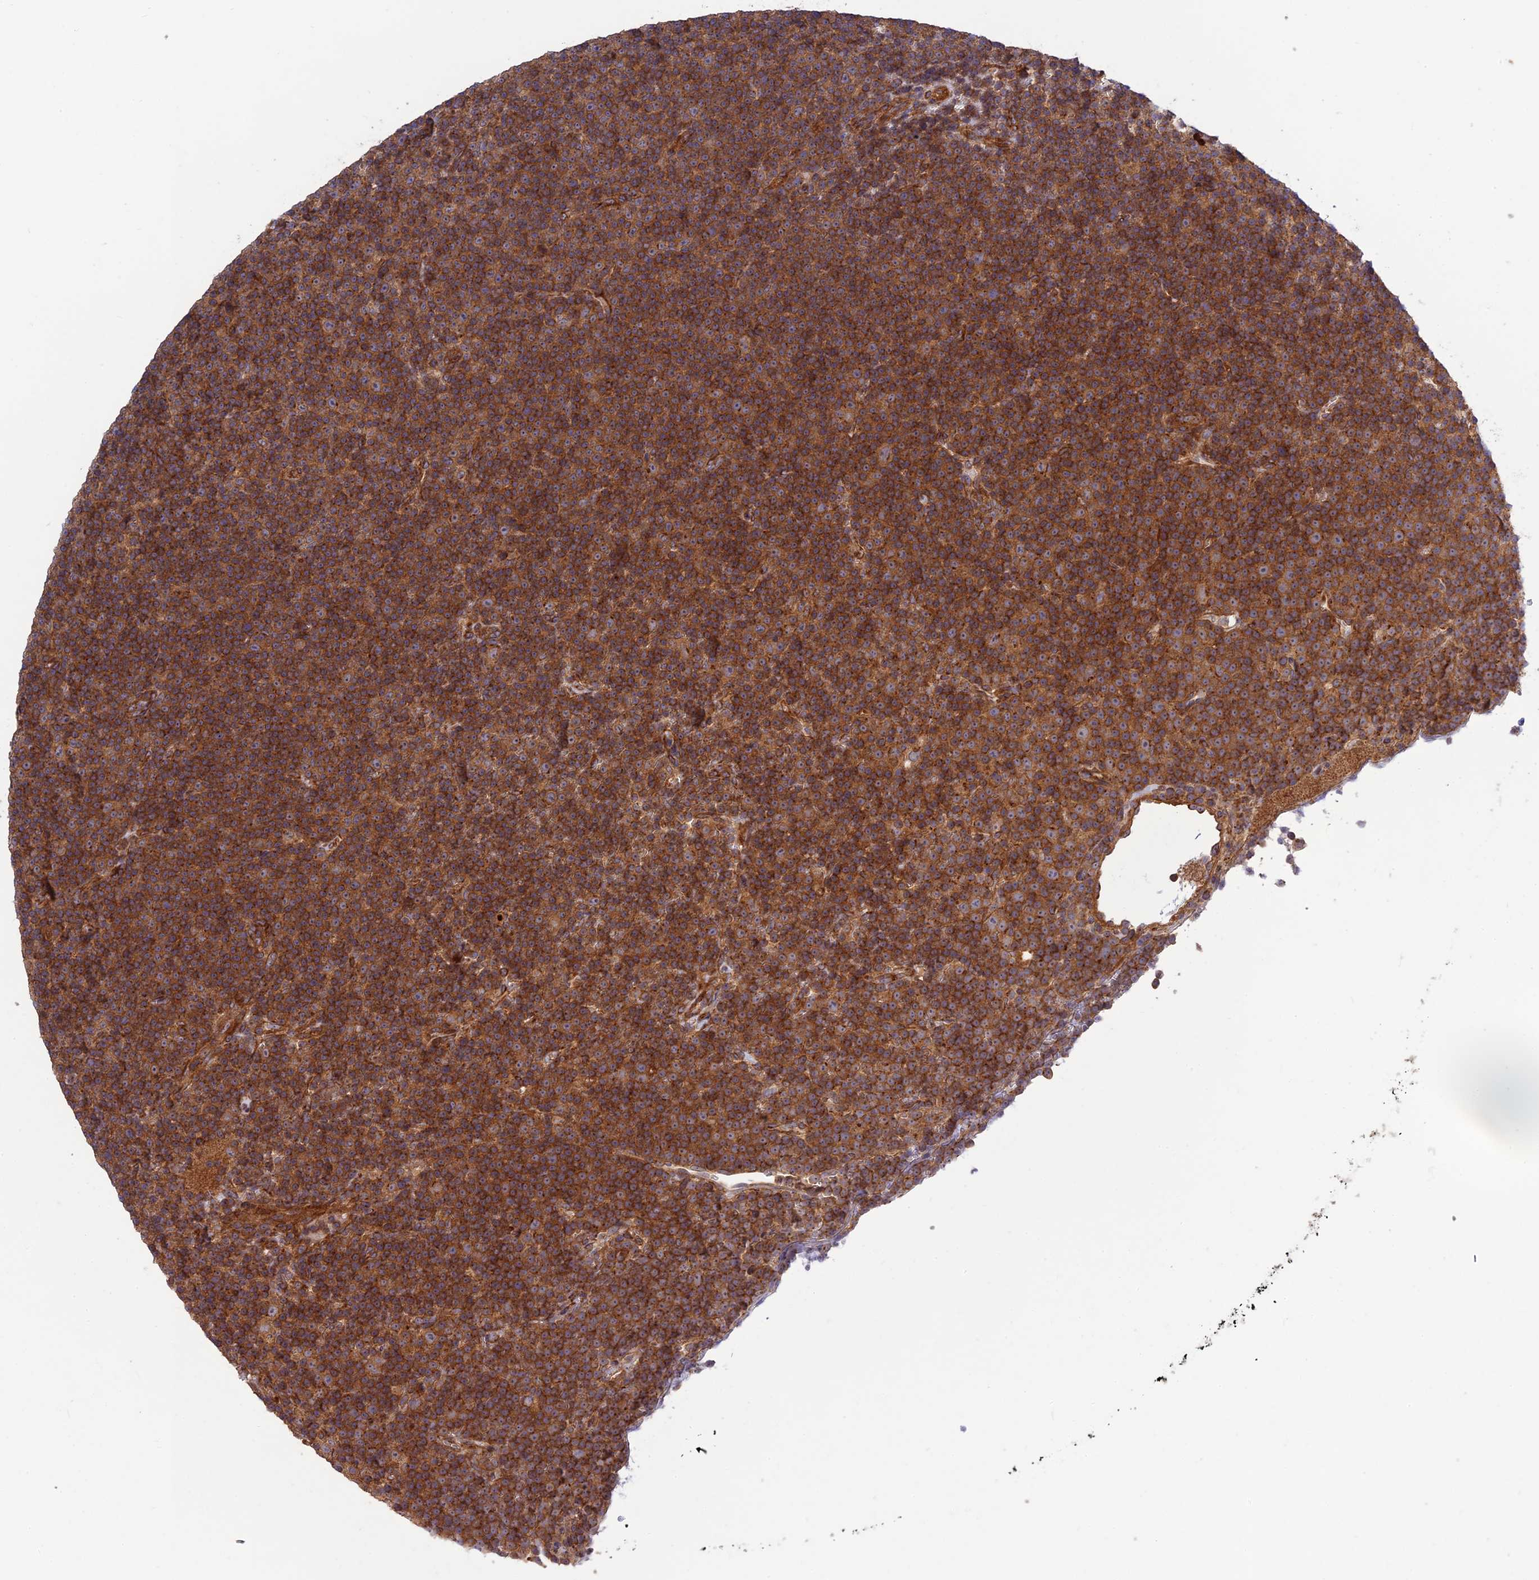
{"staining": {"intensity": "moderate", "quantity": ">75%", "location": "cytoplasmic/membranous"}, "tissue": "lymphoma", "cell_type": "Tumor cells", "image_type": "cancer", "snomed": [{"axis": "morphology", "description": "Malignant lymphoma, non-Hodgkin's type, Low grade"}, {"axis": "topography", "description": "Lymph node"}], "caption": "Immunohistochemical staining of human low-grade malignant lymphoma, non-Hodgkin's type exhibits medium levels of moderate cytoplasmic/membranous staining in approximately >75% of tumor cells.", "gene": "TMEM131L", "patient": {"sex": "female", "age": 67}}